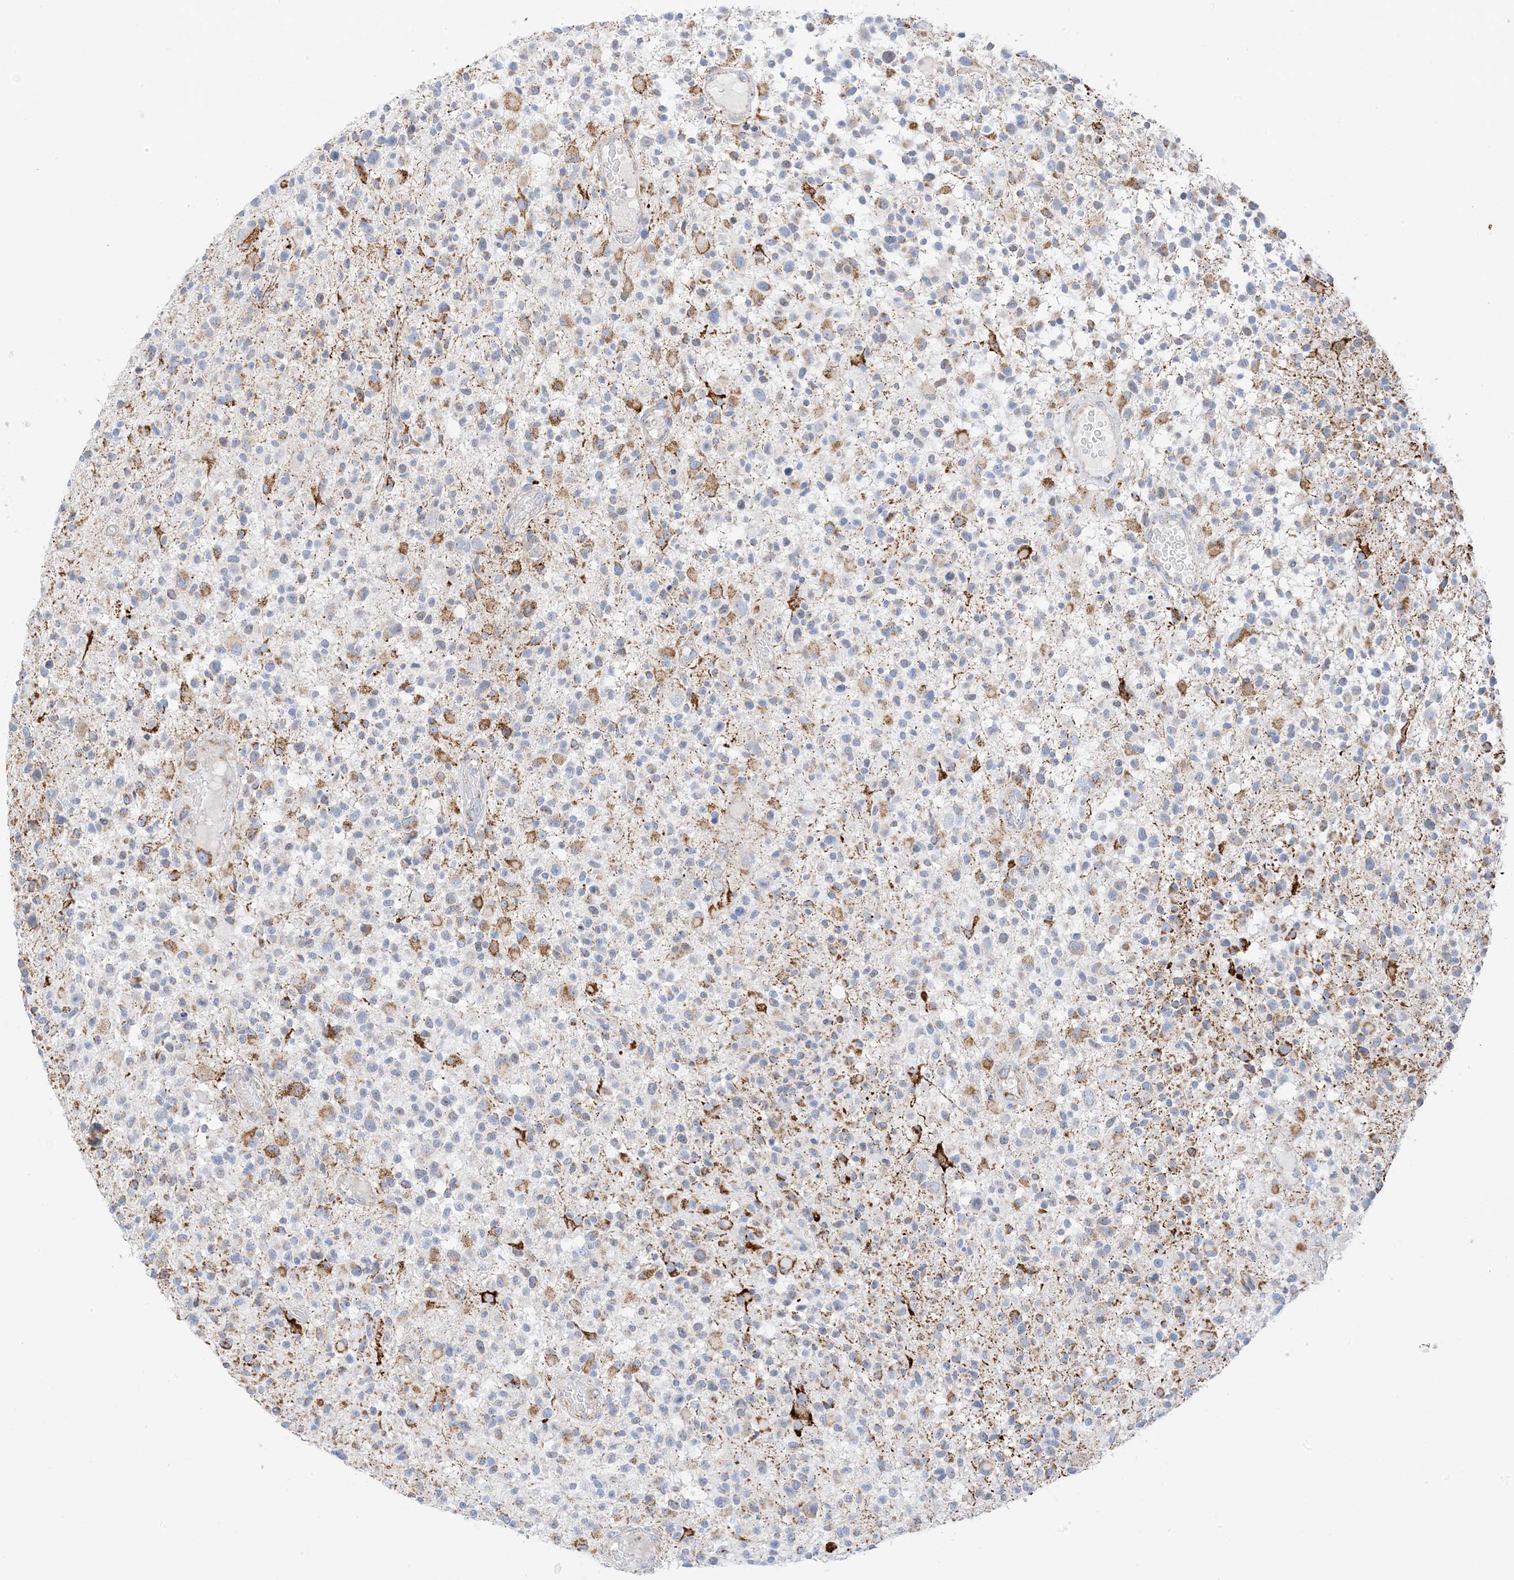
{"staining": {"intensity": "strong", "quantity": "<25%", "location": "cytoplasmic/membranous"}, "tissue": "glioma", "cell_type": "Tumor cells", "image_type": "cancer", "snomed": [{"axis": "morphology", "description": "Glioma, malignant, High grade"}, {"axis": "morphology", "description": "Glioblastoma, NOS"}, {"axis": "topography", "description": "Brain"}], "caption": "Glioma stained with immunohistochemistry exhibits strong cytoplasmic/membranous expression in about <25% of tumor cells.", "gene": "CAPN13", "patient": {"sex": "male", "age": 60}}